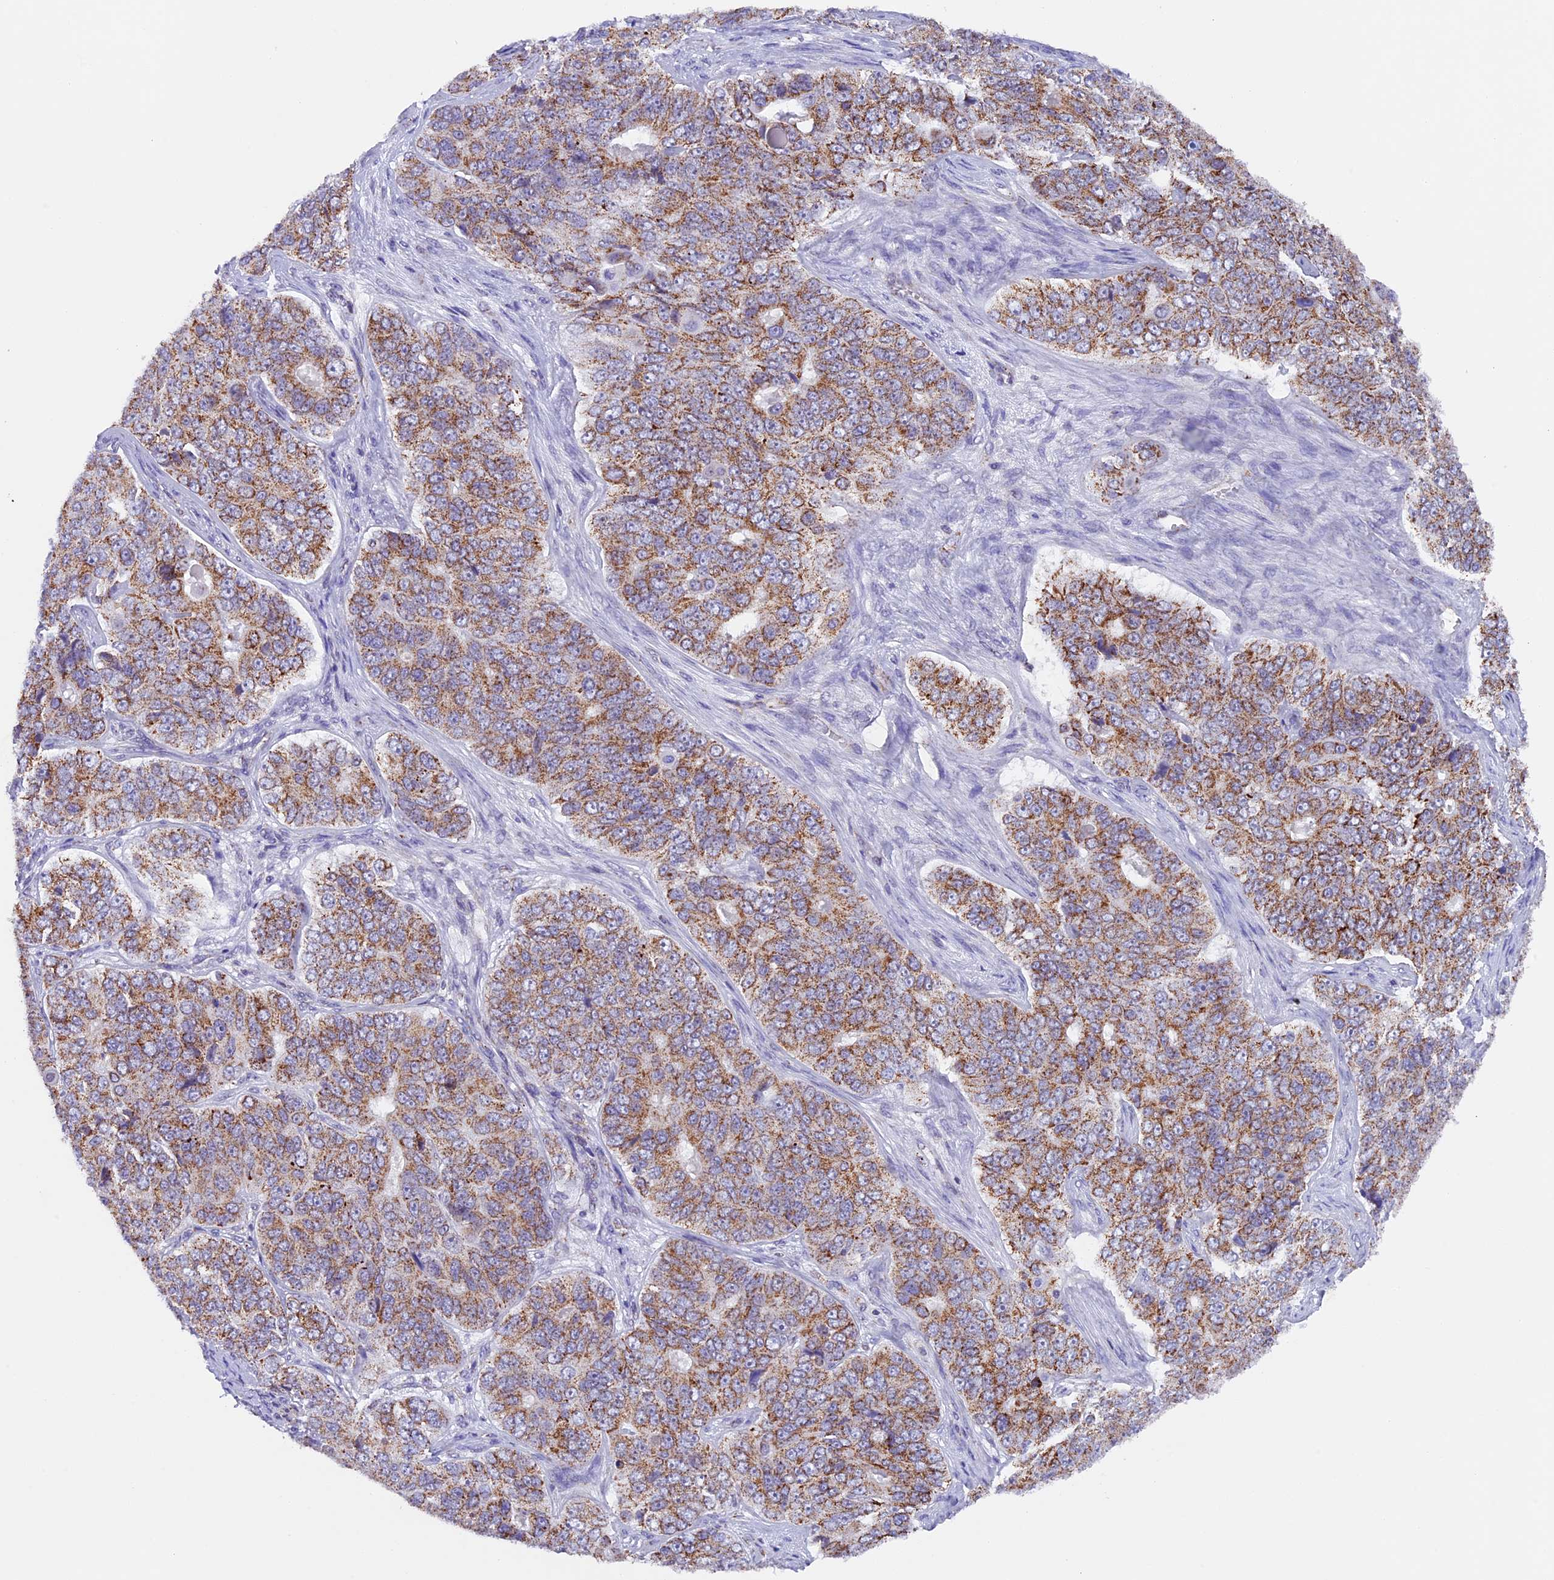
{"staining": {"intensity": "moderate", "quantity": ">75%", "location": "cytoplasmic/membranous"}, "tissue": "ovarian cancer", "cell_type": "Tumor cells", "image_type": "cancer", "snomed": [{"axis": "morphology", "description": "Carcinoma, endometroid"}, {"axis": "topography", "description": "Ovary"}], "caption": "Approximately >75% of tumor cells in ovarian cancer reveal moderate cytoplasmic/membranous protein positivity as visualized by brown immunohistochemical staining.", "gene": "TFAM", "patient": {"sex": "female", "age": 51}}